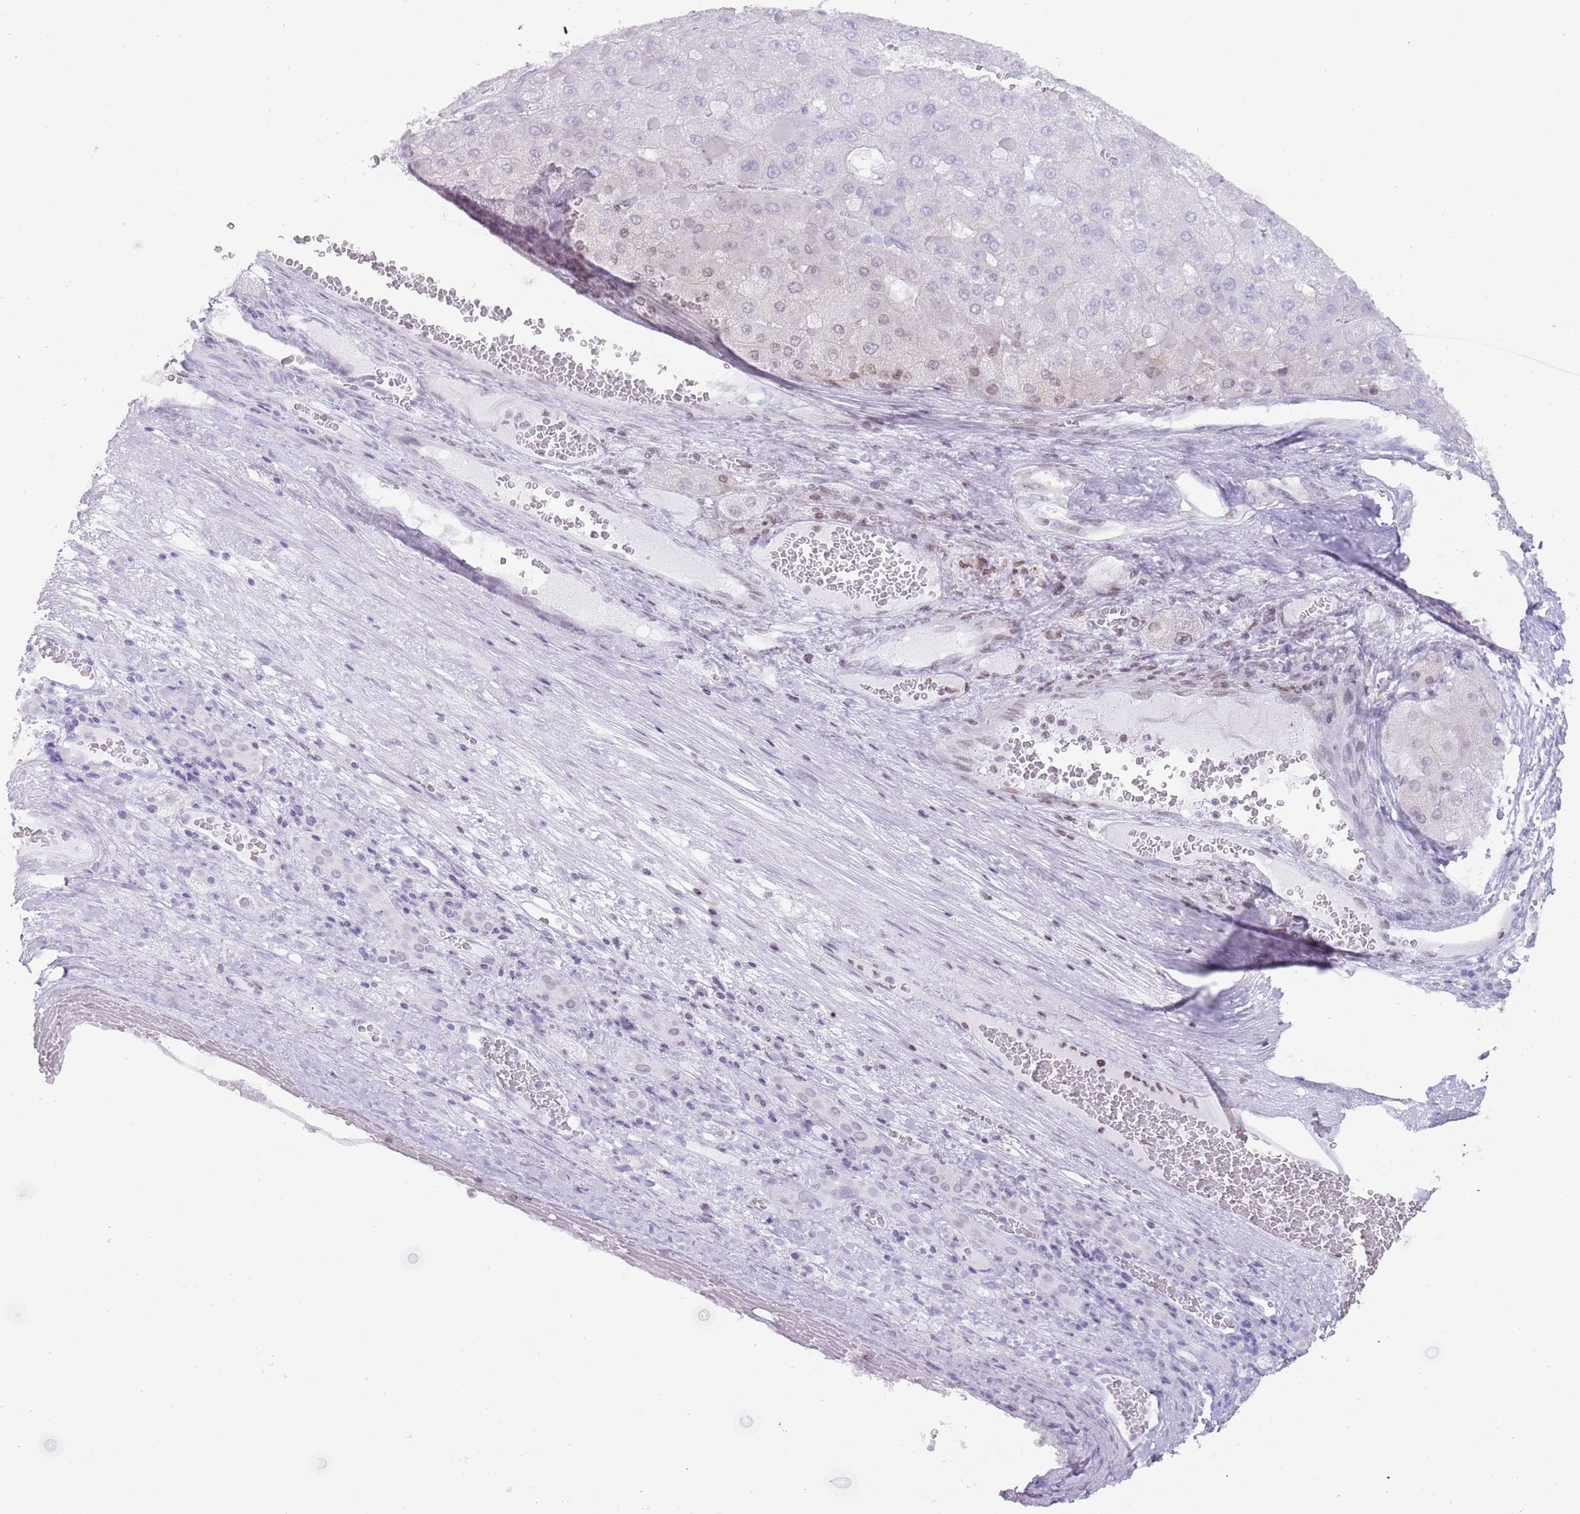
{"staining": {"intensity": "weak", "quantity": "<25%", "location": "nuclear"}, "tissue": "liver cancer", "cell_type": "Tumor cells", "image_type": "cancer", "snomed": [{"axis": "morphology", "description": "Carcinoma, Hepatocellular, NOS"}, {"axis": "topography", "description": "Liver"}], "caption": "Histopathology image shows no protein staining in tumor cells of liver cancer (hepatocellular carcinoma) tissue. (Brightfield microscopy of DAB (3,3'-diaminobenzidine) IHC at high magnification).", "gene": "HDAC8", "patient": {"sex": "female", "age": 73}}